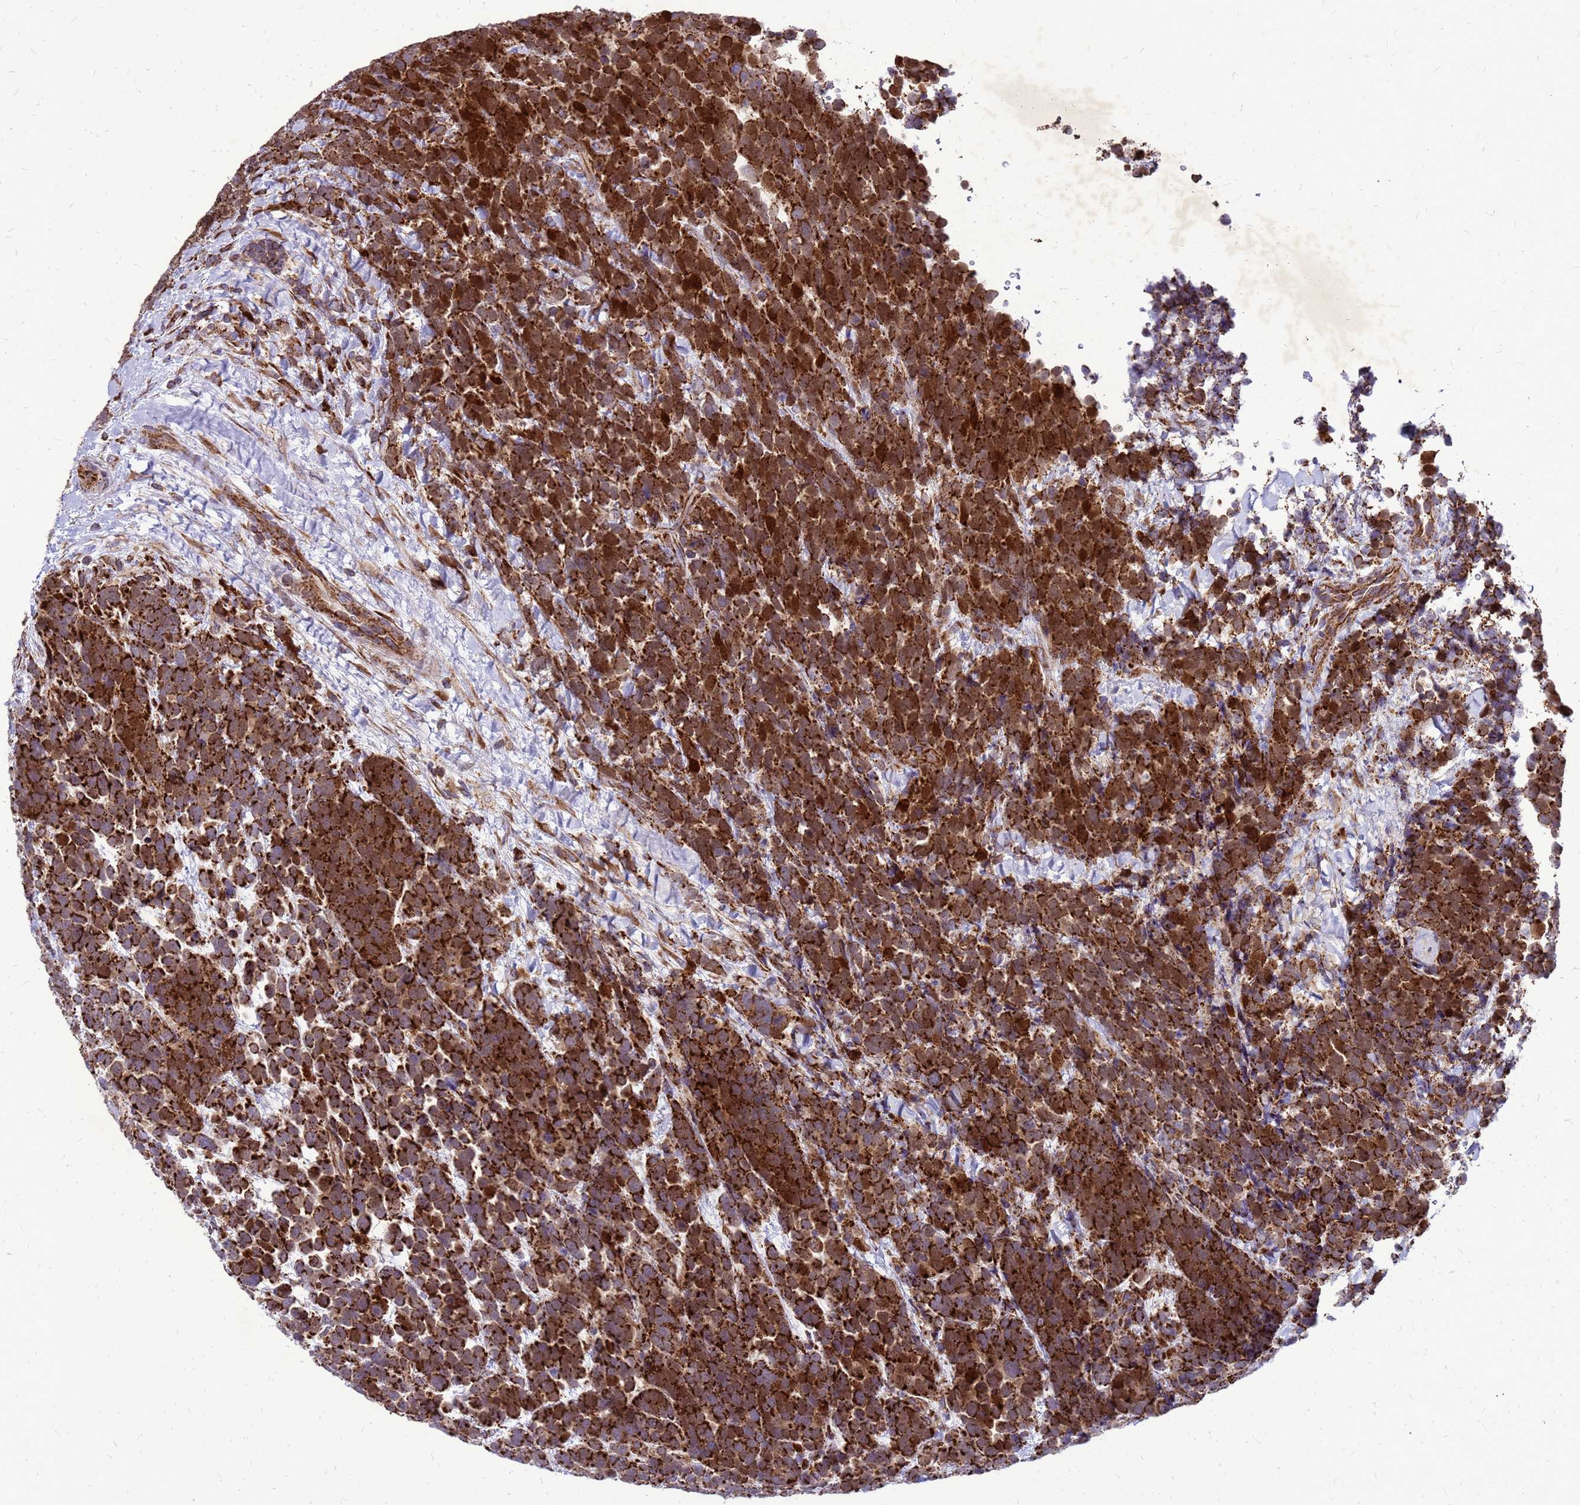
{"staining": {"intensity": "strong", "quantity": ">75%", "location": "cytoplasmic/membranous"}, "tissue": "urothelial cancer", "cell_type": "Tumor cells", "image_type": "cancer", "snomed": [{"axis": "morphology", "description": "Urothelial carcinoma, High grade"}, {"axis": "topography", "description": "Urinary bladder"}], "caption": "Immunohistochemical staining of high-grade urothelial carcinoma exhibits high levels of strong cytoplasmic/membranous protein positivity in approximately >75% of tumor cells.", "gene": "FSTL4", "patient": {"sex": "female", "age": 82}}